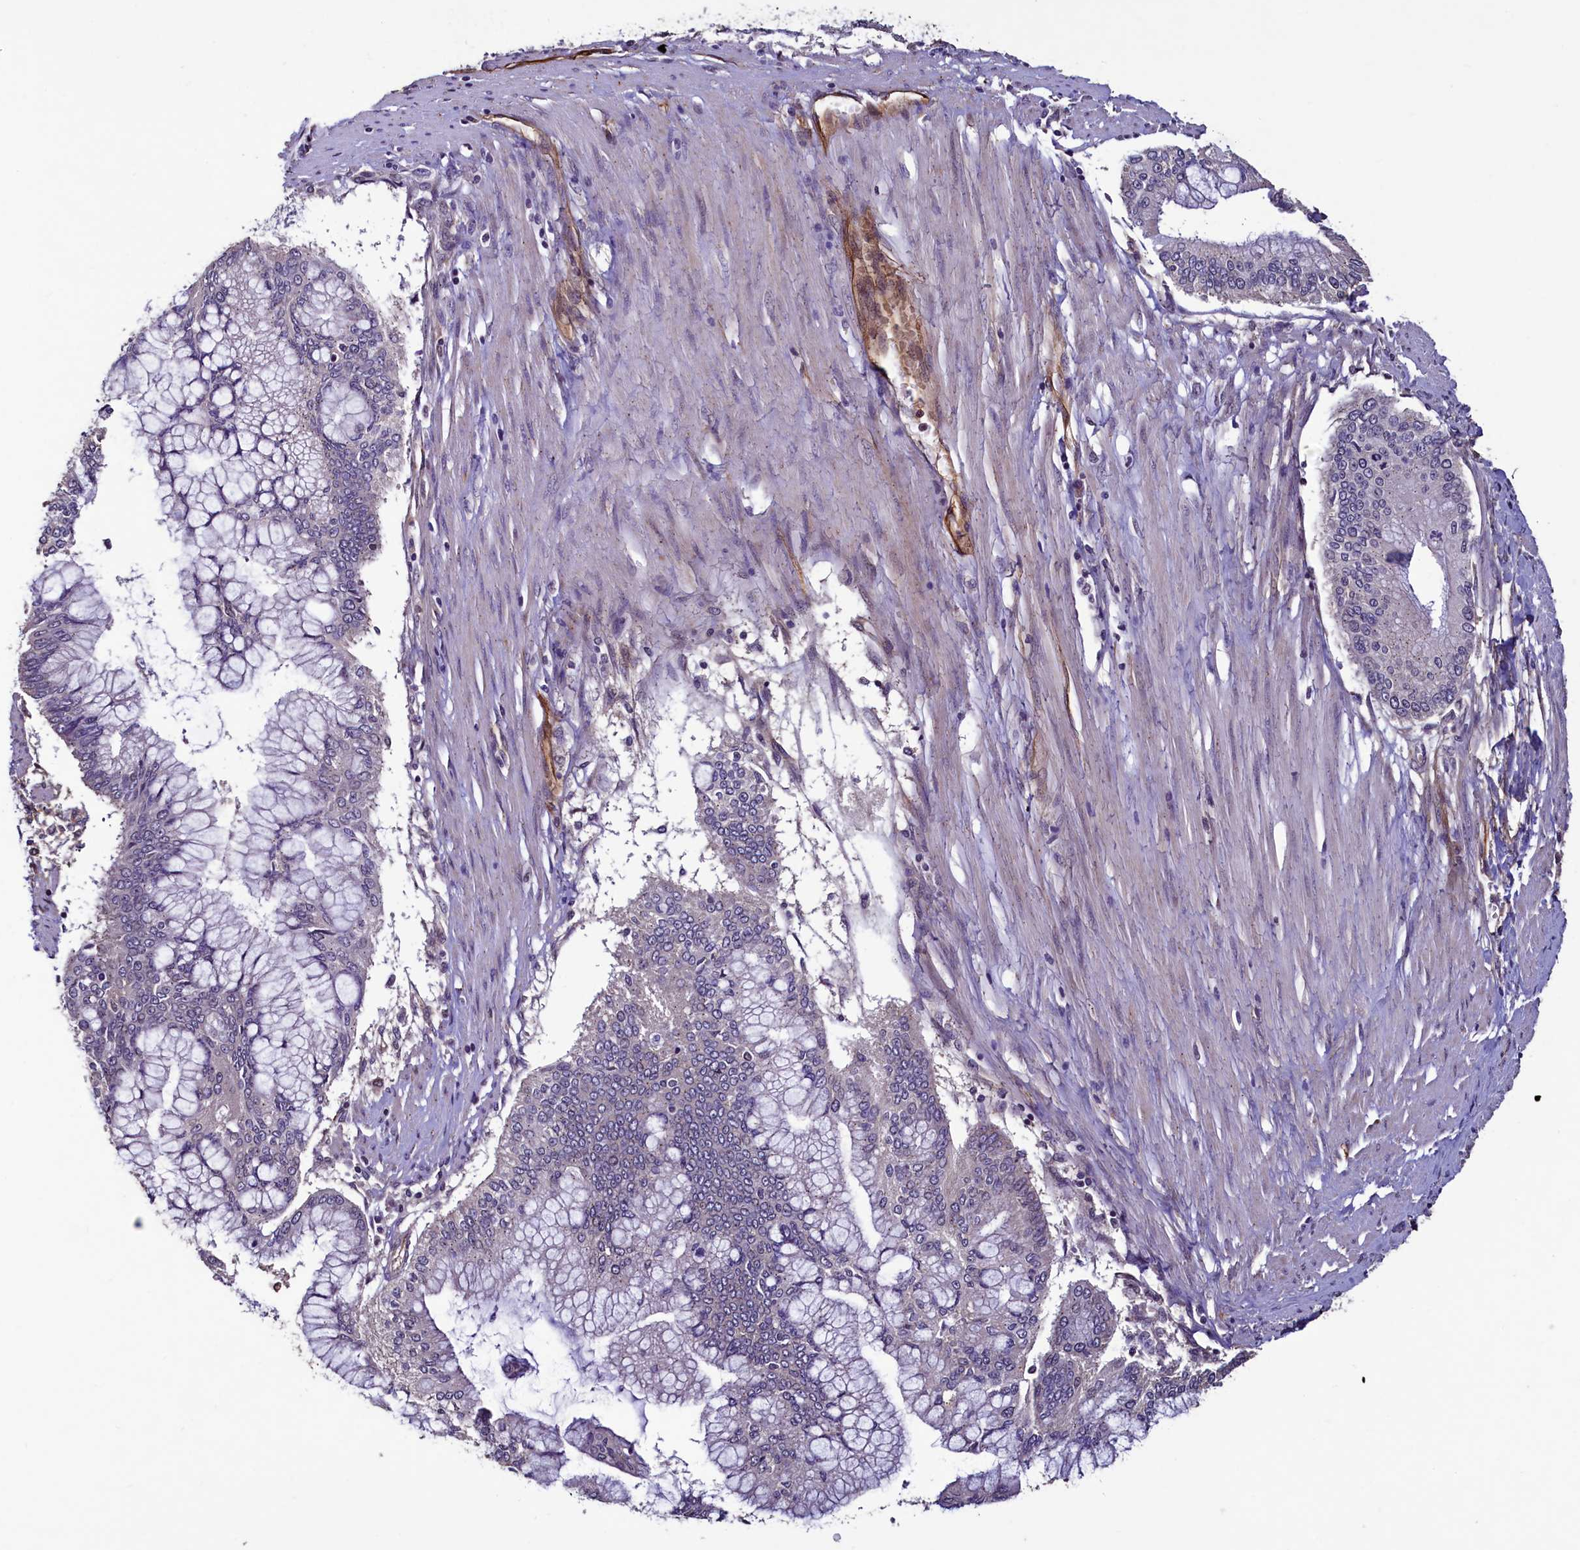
{"staining": {"intensity": "negative", "quantity": "none", "location": "none"}, "tissue": "pancreatic cancer", "cell_type": "Tumor cells", "image_type": "cancer", "snomed": [{"axis": "morphology", "description": "Adenocarcinoma, NOS"}, {"axis": "topography", "description": "Pancreas"}], "caption": "Histopathology image shows no significant protein positivity in tumor cells of pancreatic cancer.", "gene": "PALM", "patient": {"sex": "male", "age": 46}}